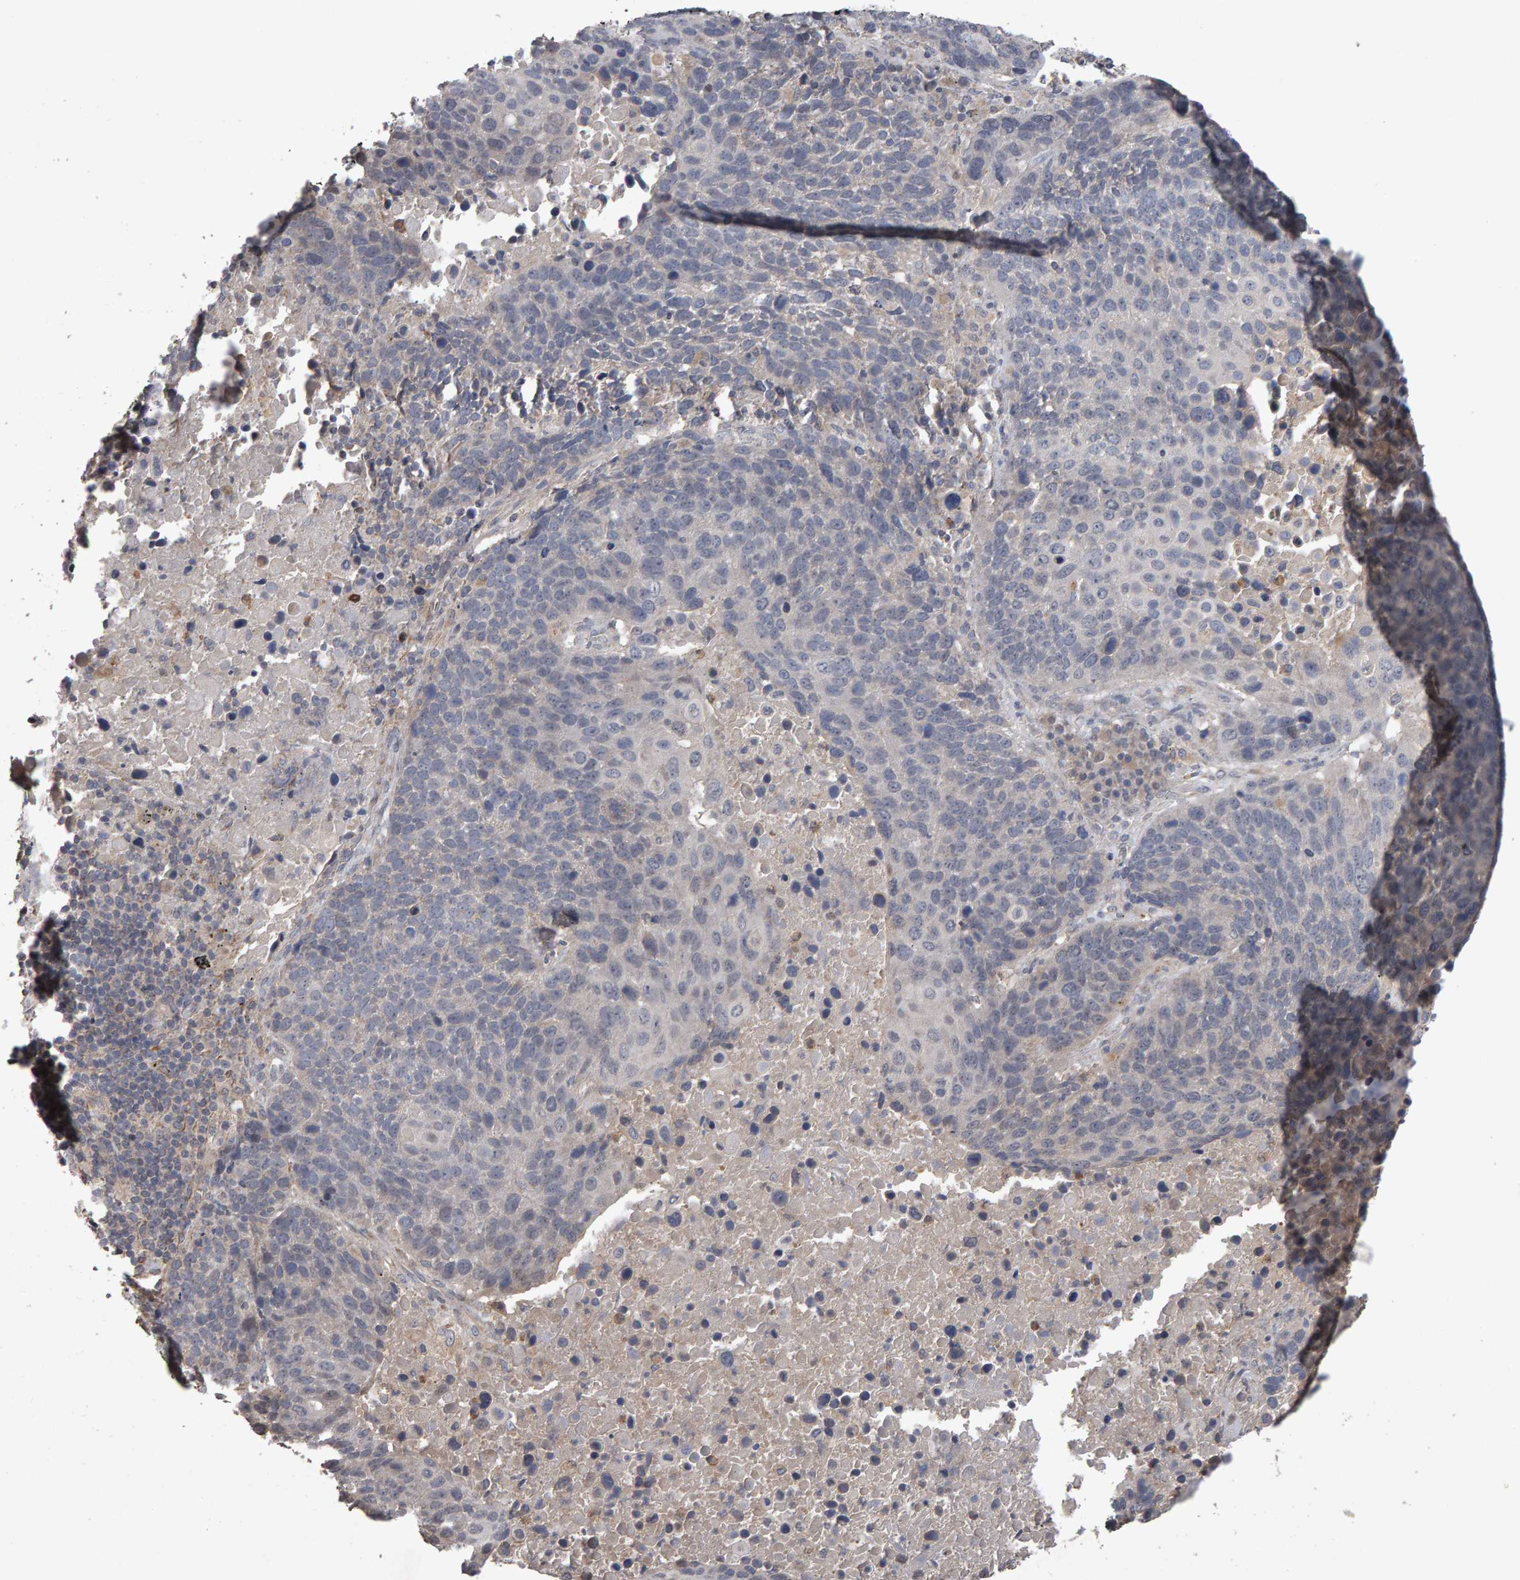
{"staining": {"intensity": "negative", "quantity": "none", "location": "none"}, "tissue": "lung cancer", "cell_type": "Tumor cells", "image_type": "cancer", "snomed": [{"axis": "morphology", "description": "Squamous cell carcinoma, NOS"}, {"axis": "topography", "description": "Lung"}], "caption": "The IHC micrograph has no significant staining in tumor cells of lung cancer tissue. (DAB (3,3'-diaminobenzidine) immunohistochemistry (IHC), high magnification).", "gene": "COASY", "patient": {"sex": "male", "age": 66}}